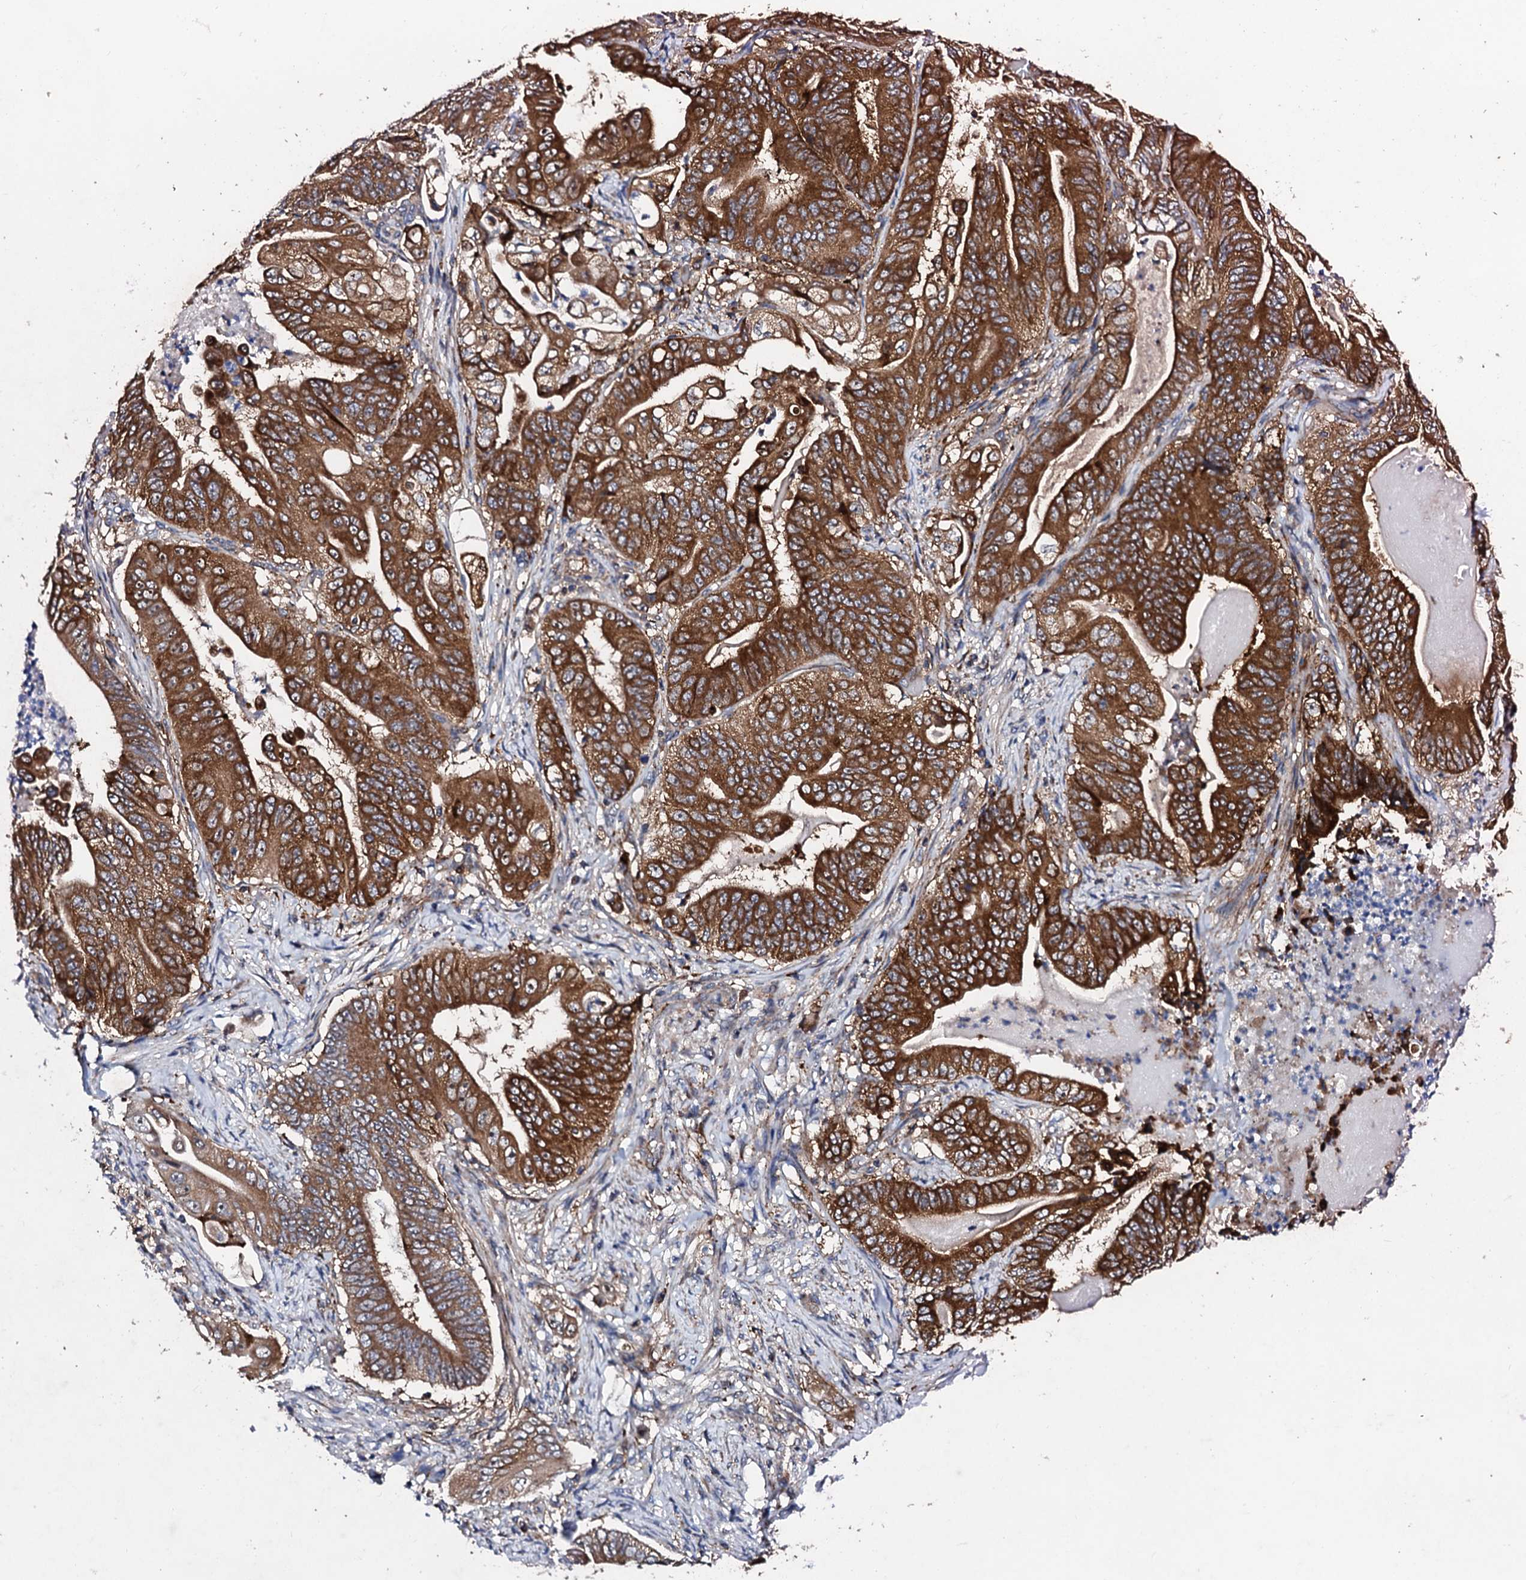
{"staining": {"intensity": "strong", "quantity": ">75%", "location": "cytoplasmic/membranous,nuclear"}, "tissue": "stomach cancer", "cell_type": "Tumor cells", "image_type": "cancer", "snomed": [{"axis": "morphology", "description": "Adenocarcinoma, NOS"}, {"axis": "topography", "description": "Stomach"}], "caption": "Stomach cancer (adenocarcinoma) stained for a protein (brown) demonstrates strong cytoplasmic/membranous and nuclear positive expression in approximately >75% of tumor cells.", "gene": "GTPBP4", "patient": {"sex": "female", "age": 73}}